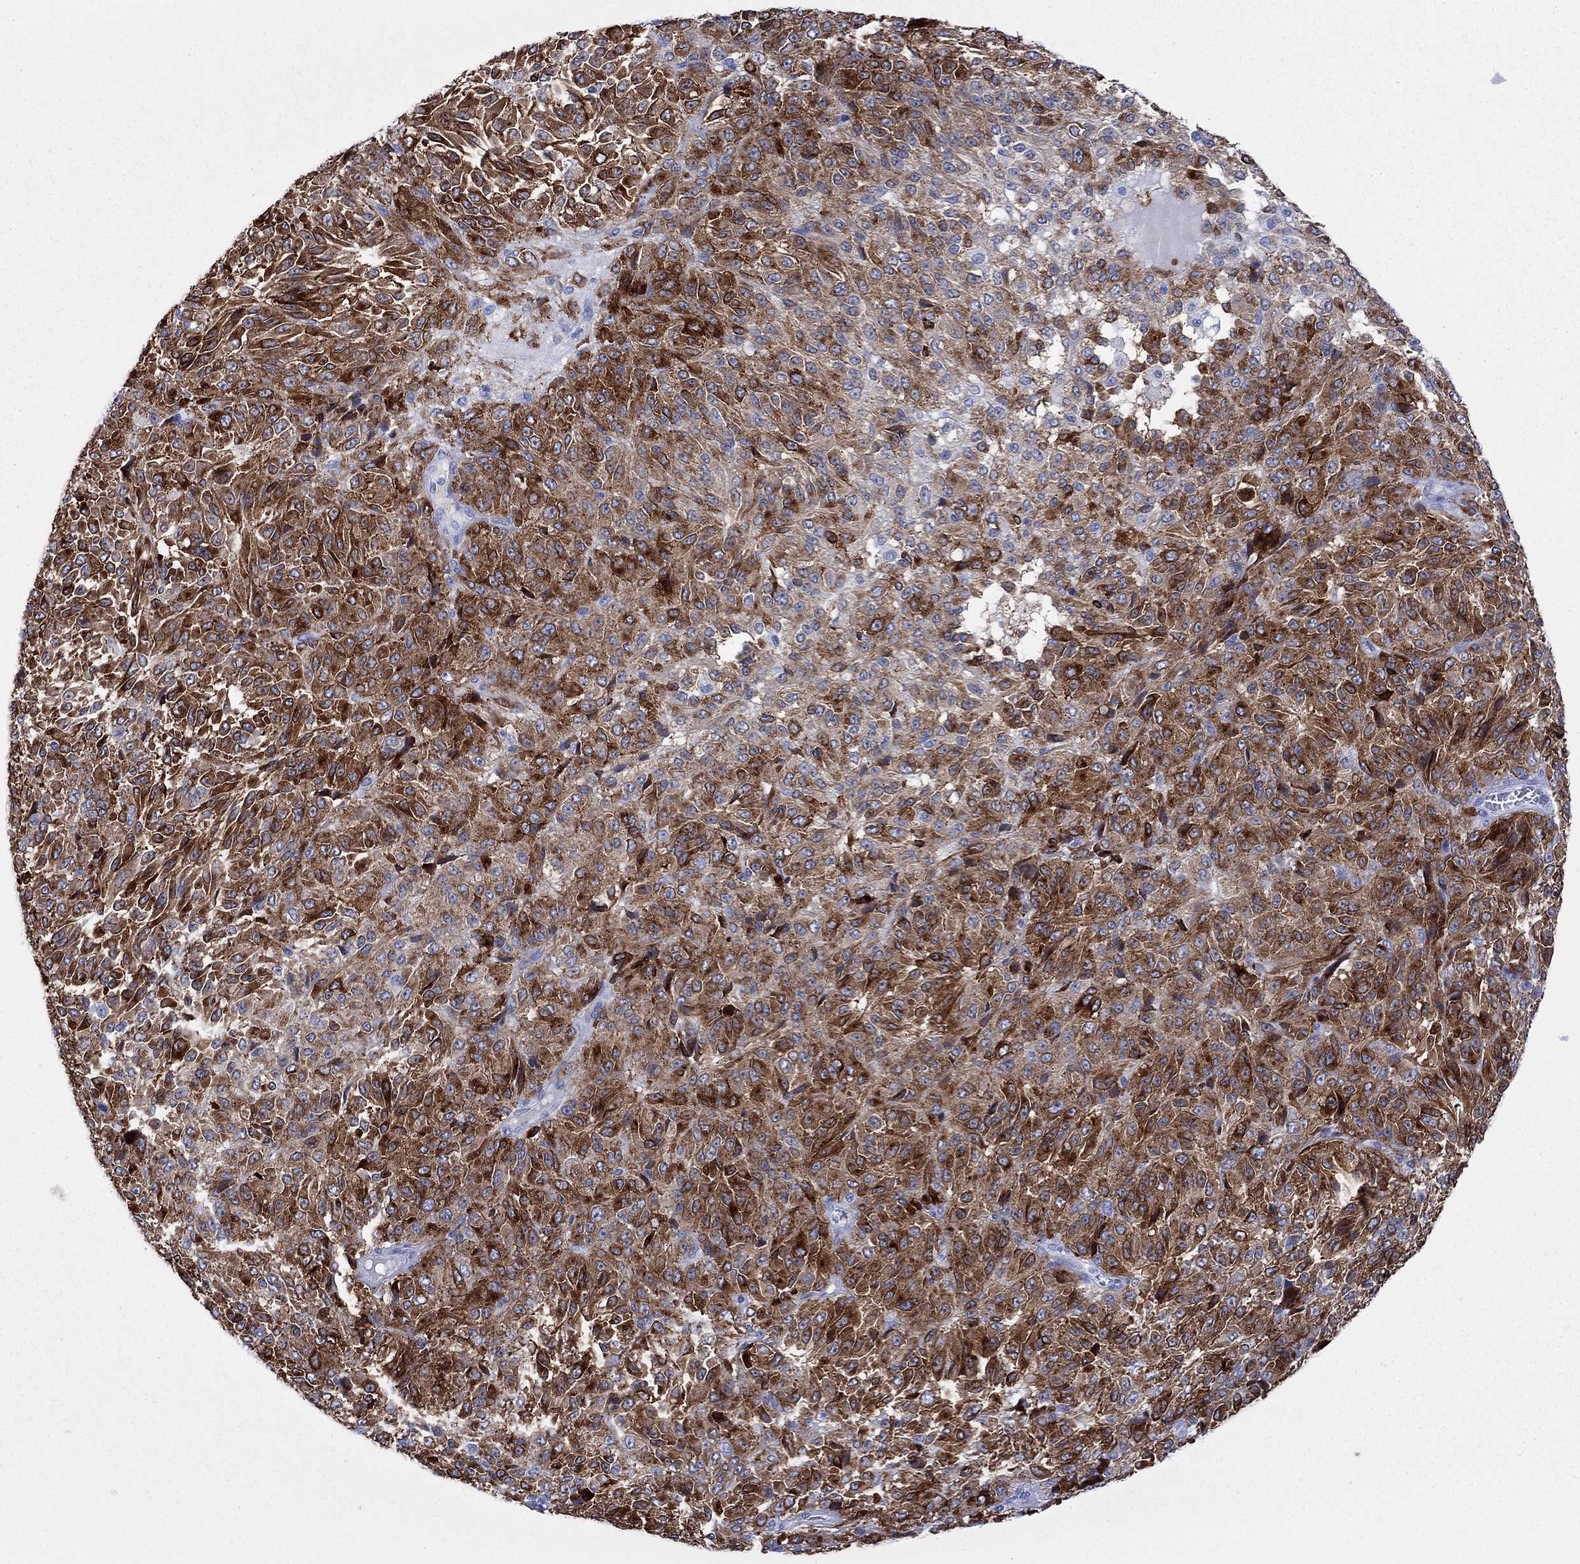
{"staining": {"intensity": "strong", "quantity": "25%-75%", "location": "cytoplasmic/membranous"}, "tissue": "melanoma", "cell_type": "Tumor cells", "image_type": "cancer", "snomed": [{"axis": "morphology", "description": "Malignant melanoma, Metastatic site"}, {"axis": "topography", "description": "Brain"}], "caption": "A high amount of strong cytoplasmic/membranous positivity is present in about 25%-75% of tumor cells in melanoma tissue.", "gene": "MLANA", "patient": {"sex": "female", "age": 56}}